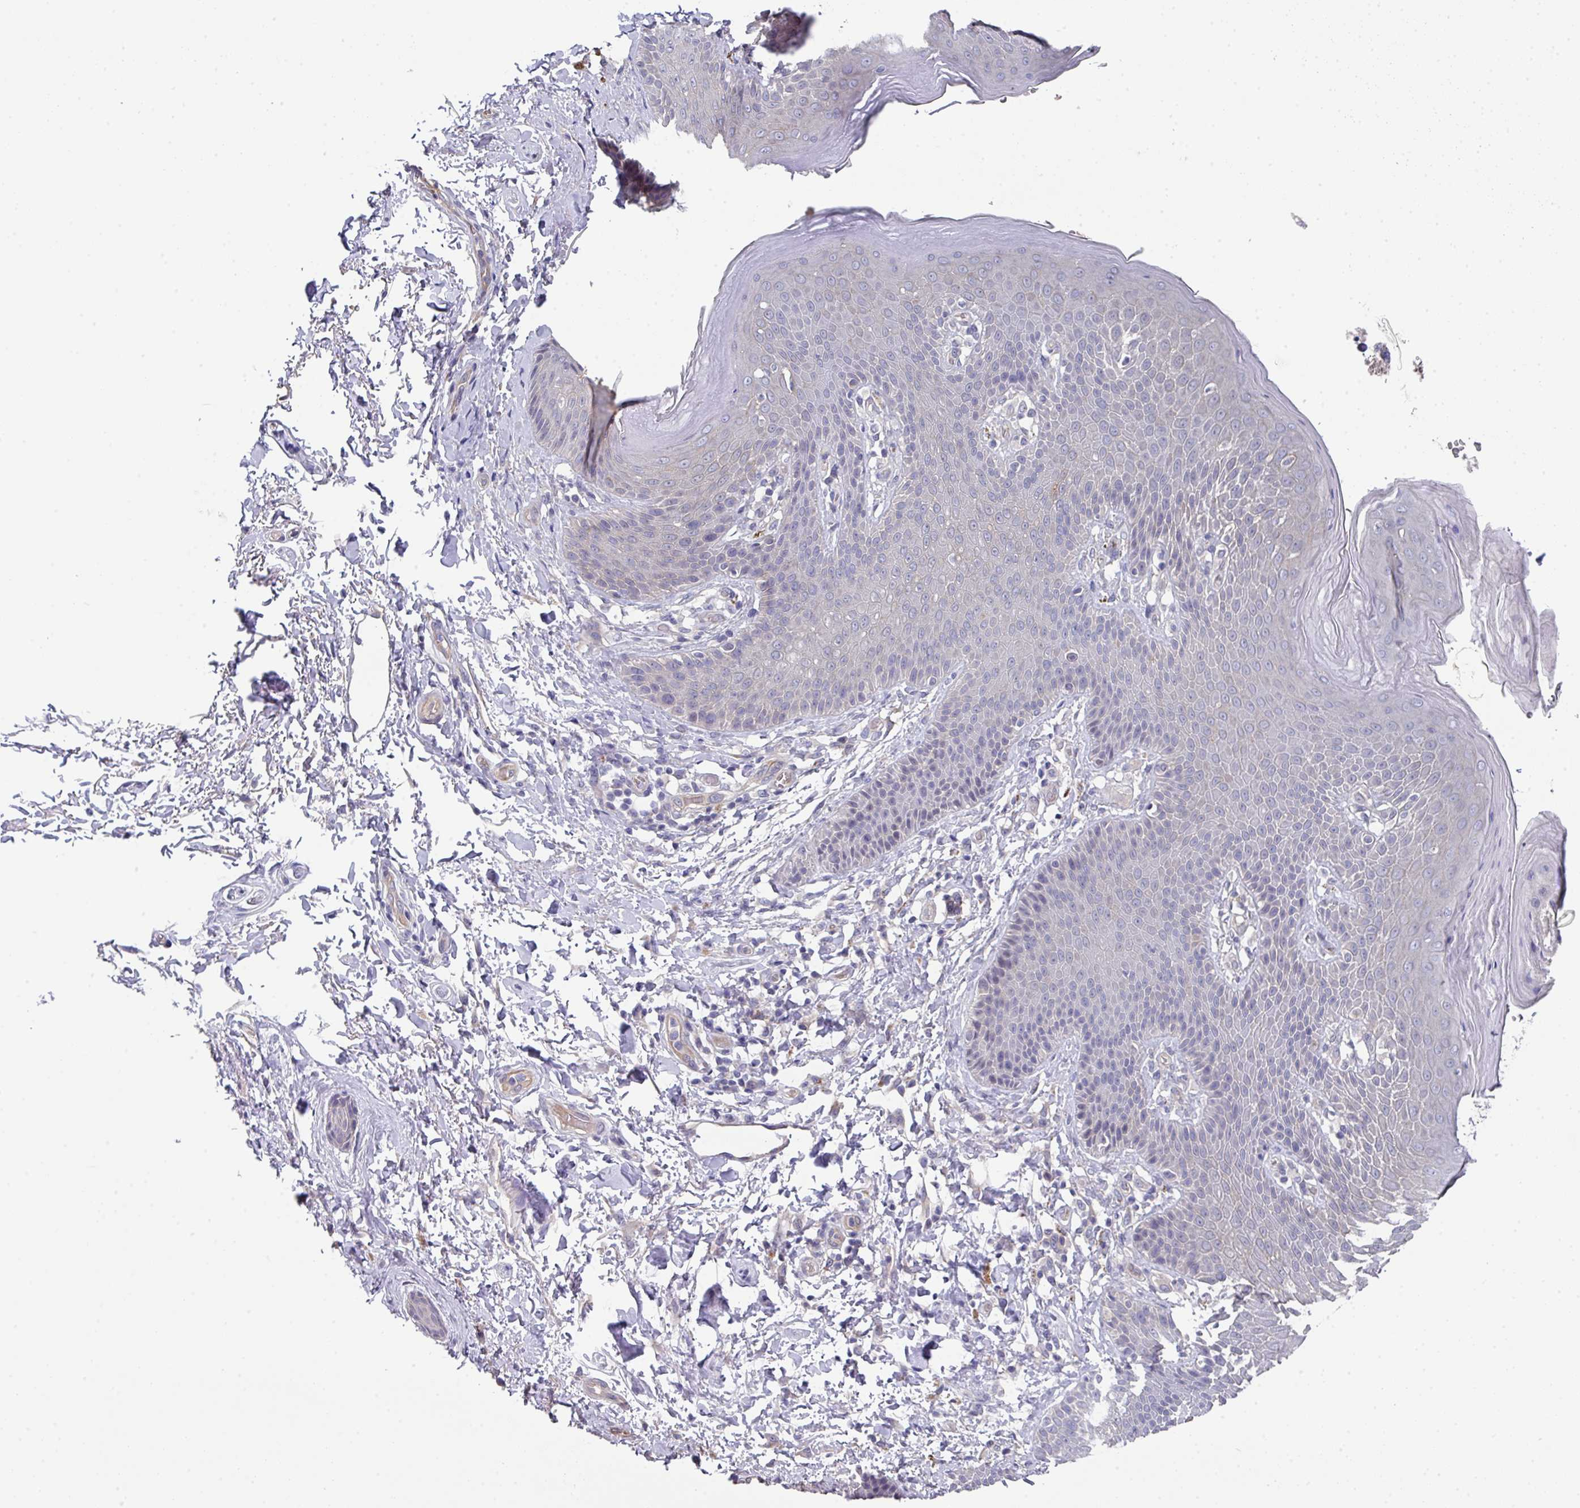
{"staining": {"intensity": "moderate", "quantity": "25%-75%", "location": "cytoplasmic/membranous,nuclear"}, "tissue": "skin", "cell_type": "Epidermal cells", "image_type": "normal", "snomed": [{"axis": "morphology", "description": "Normal tissue, NOS"}, {"axis": "topography", "description": "Peripheral nerve tissue"}], "caption": "Protein expression by IHC displays moderate cytoplasmic/membranous,nuclear staining in approximately 25%-75% of epidermal cells in normal skin.", "gene": "PRR5", "patient": {"sex": "male", "age": 51}}